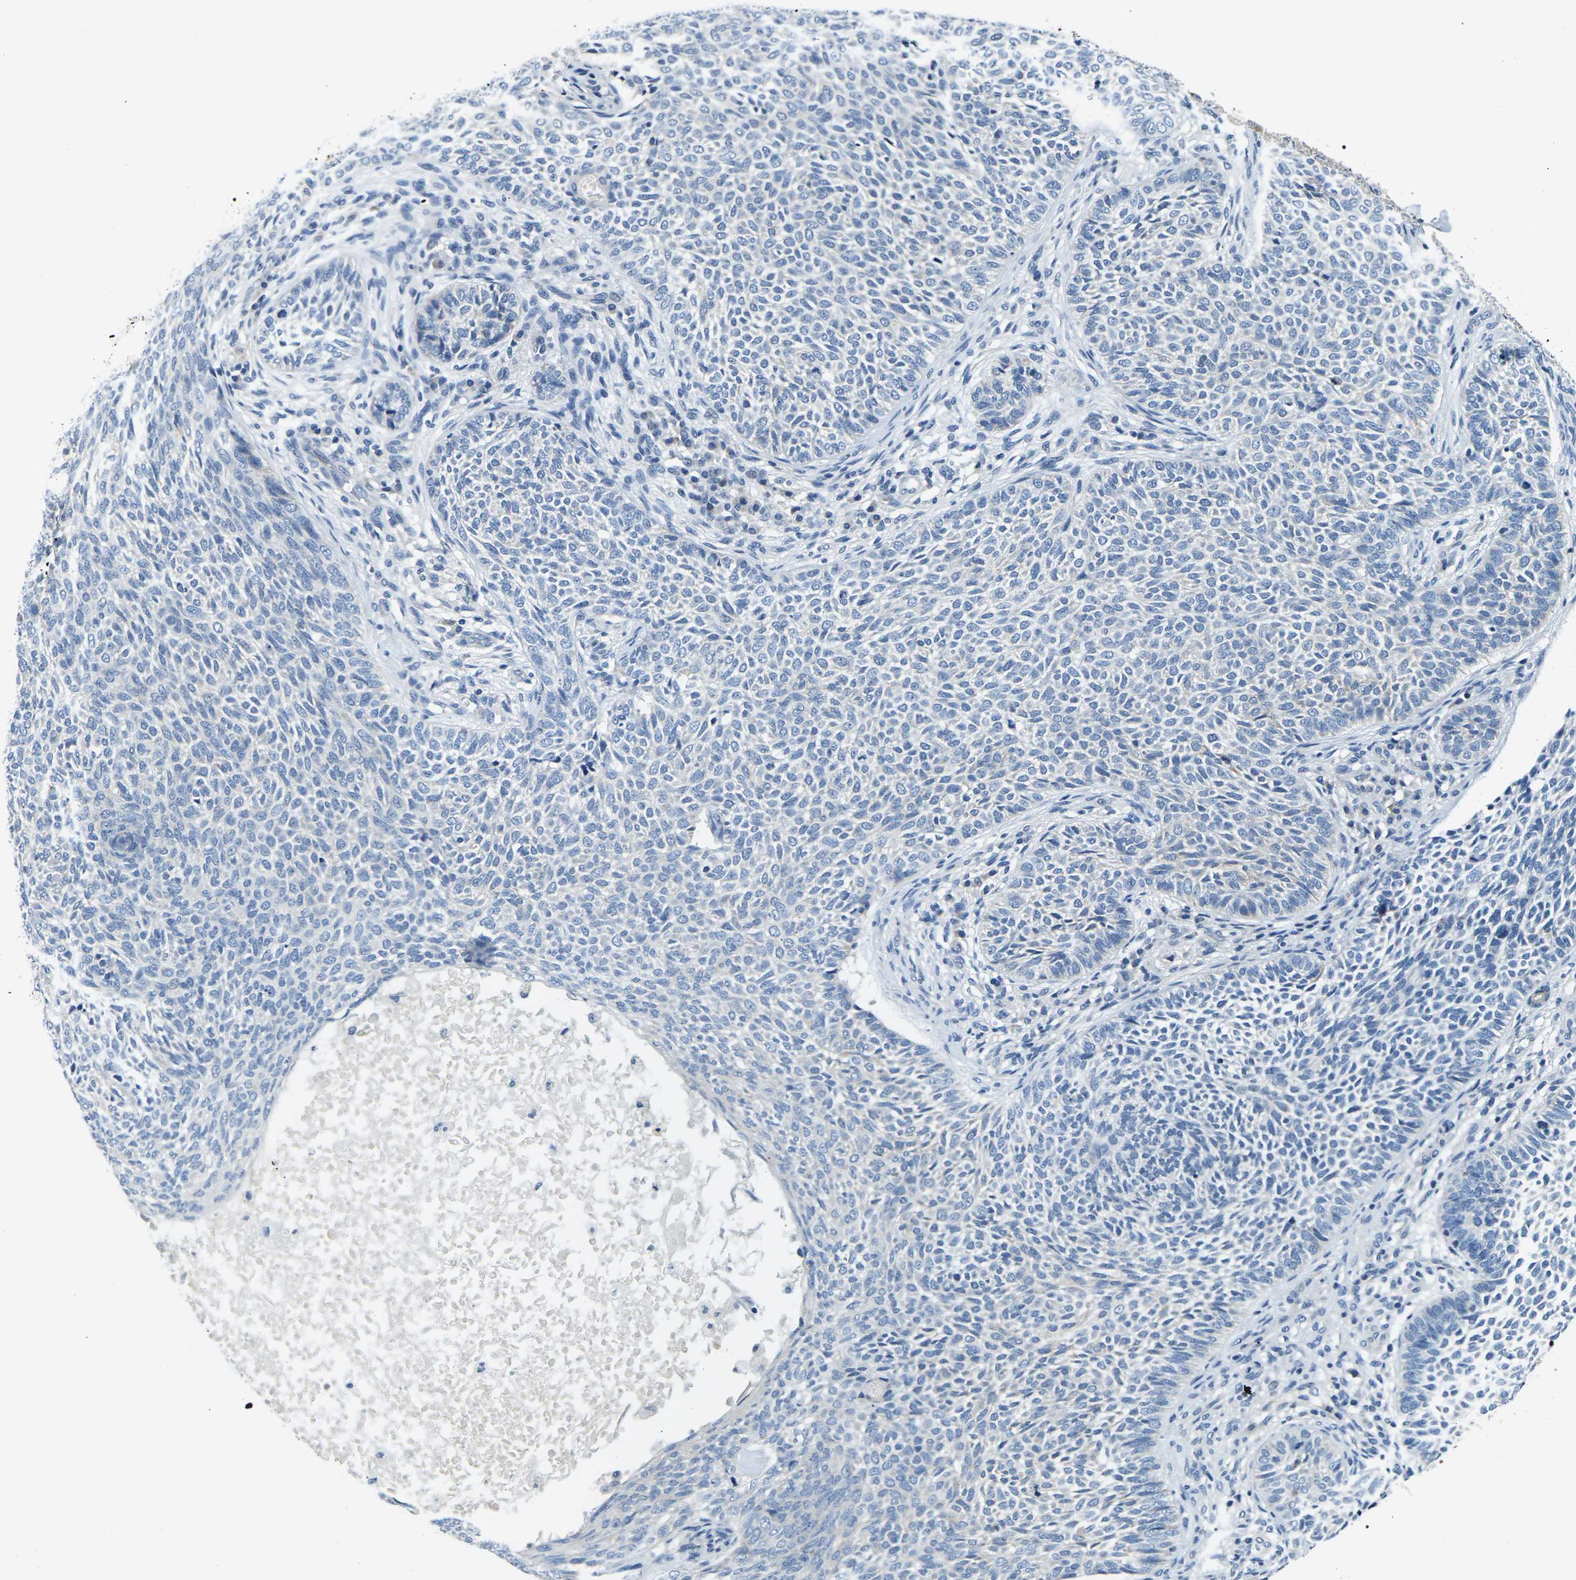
{"staining": {"intensity": "negative", "quantity": "none", "location": "none"}, "tissue": "skin cancer", "cell_type": "Tumor cells", "image_type": "cancer", "snomed": [{"axis": "morphology", "description": "Basal cell carcinoma"}, {"axis": "topography", "description": "Skin"}], "caption": "Protein analysis of skin cancer (basal cell carcinoma) reveals no significant expression in tumor cells. (DAB immunohistochemistry (IHC) visualized using brightfield microscopy, high magnification).", "gene": "SHISAL2B", "patient": {"sex": "male", "age": 87}}